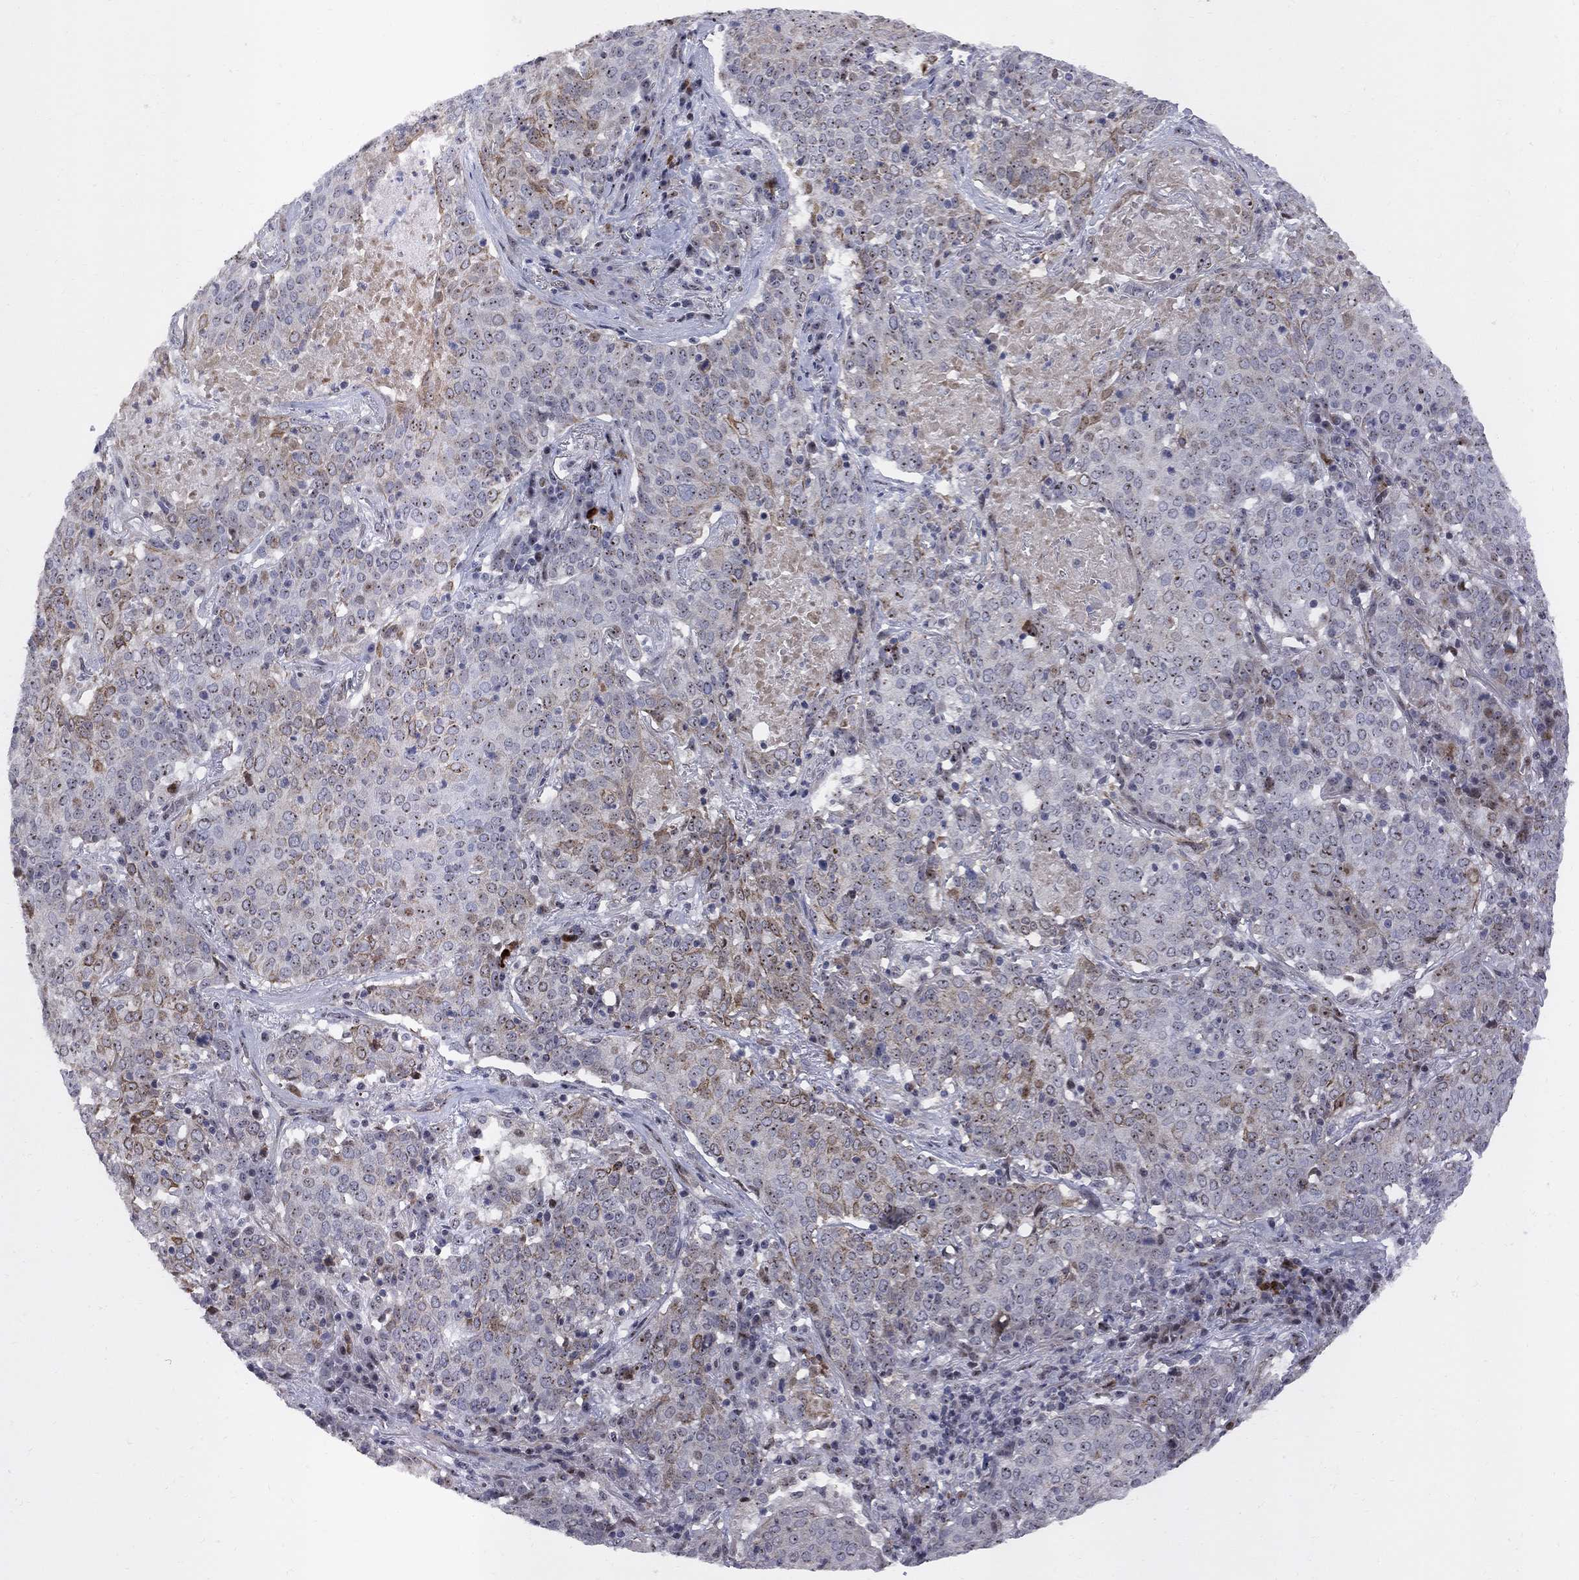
{"staining": {"intensity": "moderate", "quantity": "25%-75%", "location": "cytoplasmic/membranous,nuclear"}, "tissue": "lung cancer", "cell_type": "Tumor cells", "image_type": "cancer", "snomed": [{"axis": "morphology", "description": "Squamous cell carcinoma, NOS"}, {"axis": "topography", "description": "Lung"}], "caption": "Moderate cytoplasmic/membranous and nuclear protein expression is identified in approximately 25%-75% of tumor cells in lung cancer (squamous cell carcinoma).", "gene": "DHX33", "patient": {"sex": "male", "age": 82}}